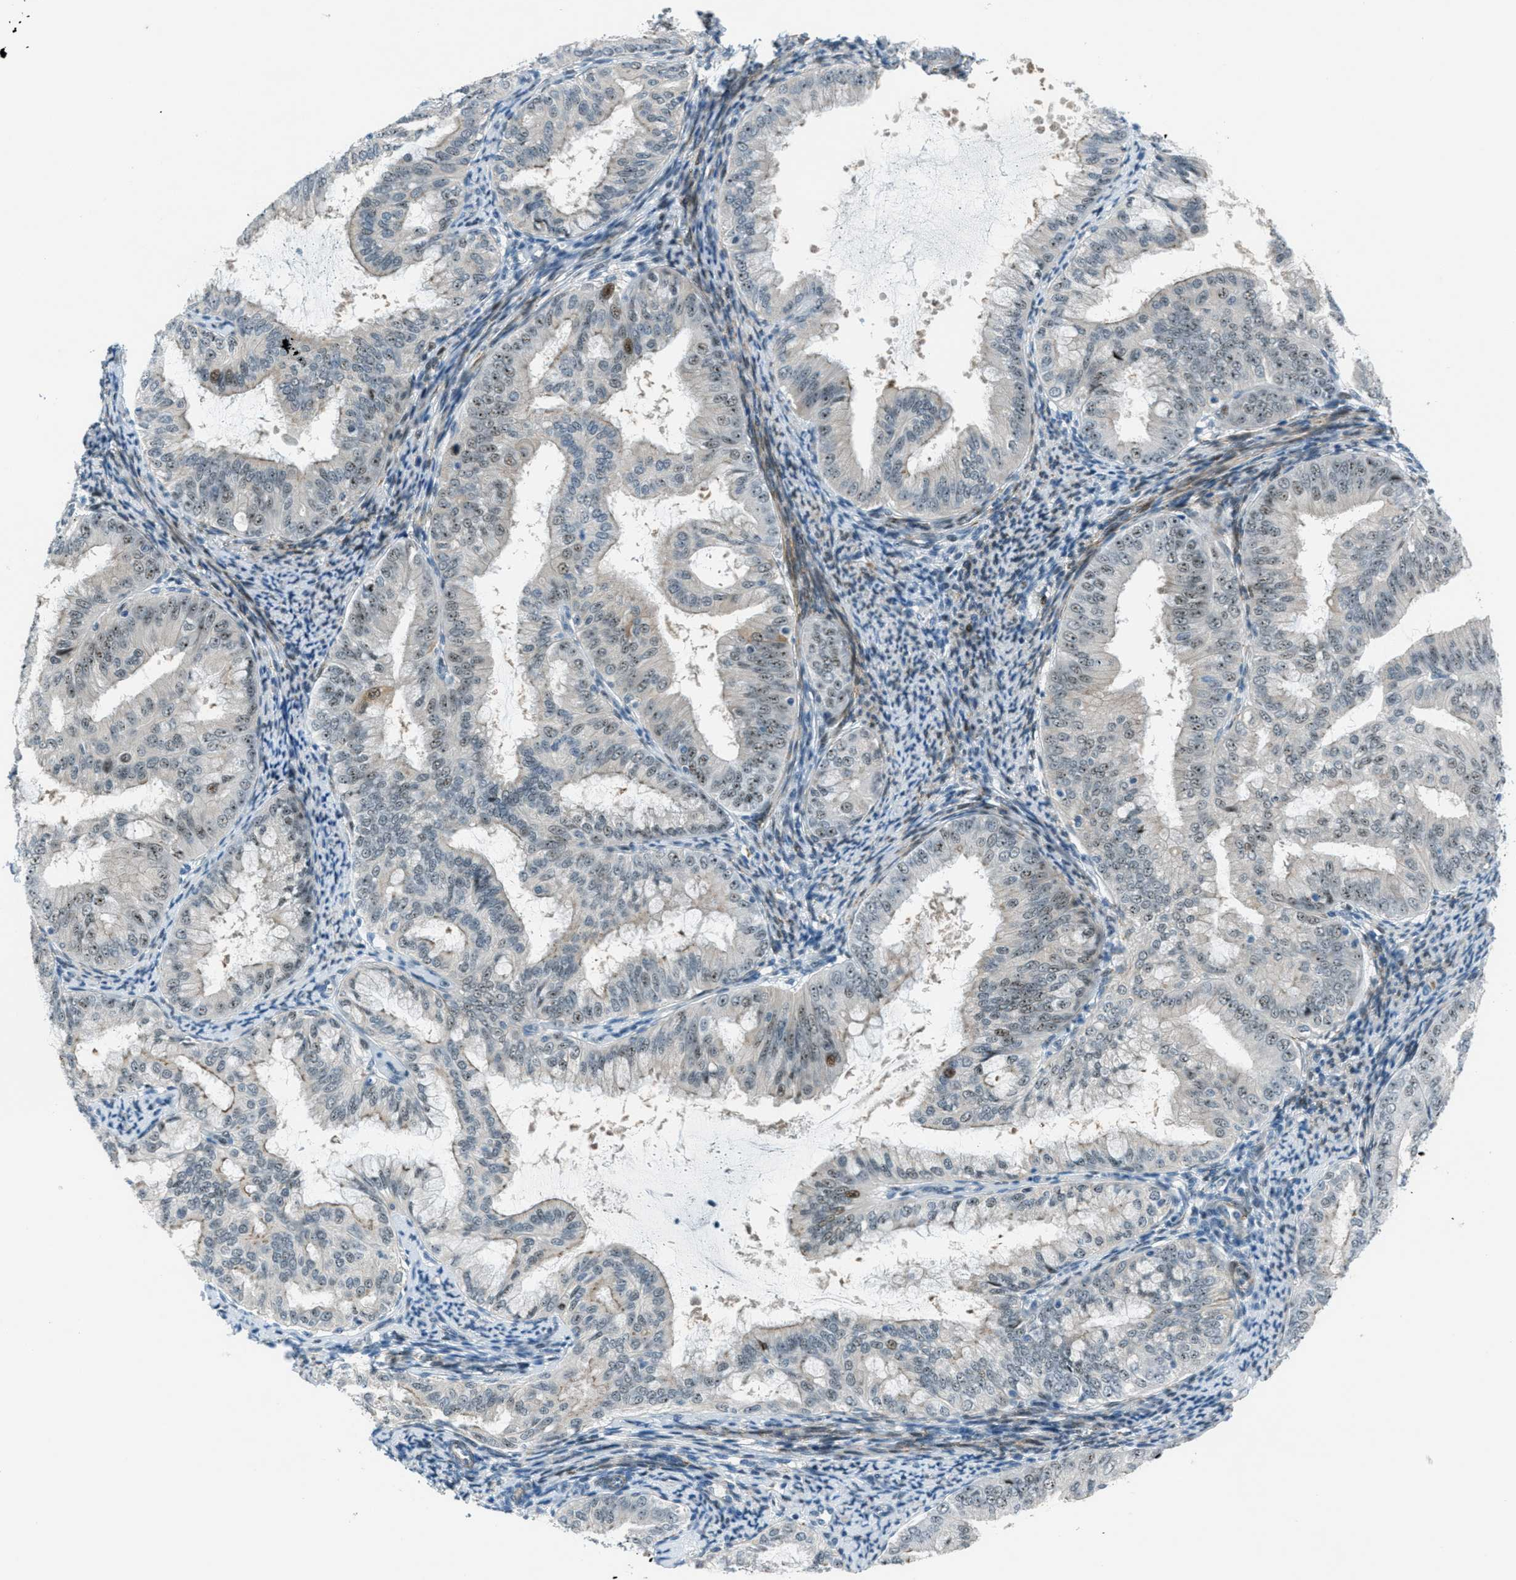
{"staining": {"intensity": "moderate", "quantity": "25%-75%", "location": "nuclear"}, "tissue": "endometrial cancer", "cell_type": "Tumor cells", "image_type": "cancer", "snomed": [{"axis": "morphology", "description": "Adenocarcinoma, NOS"}, {"axis": "topography", "description": "Endometrium"}], "caption": "A brown stain labels moderate nuclear expression of a protein in endometrial cancer (adenocarcinoma) tumor cells. (DAB (3,3'-diaminobenzidine) IHC with brightfield microscopy, high magnification).", "gene": "ZDHHC23", "patient": {"sex": "female", "age": 63}}